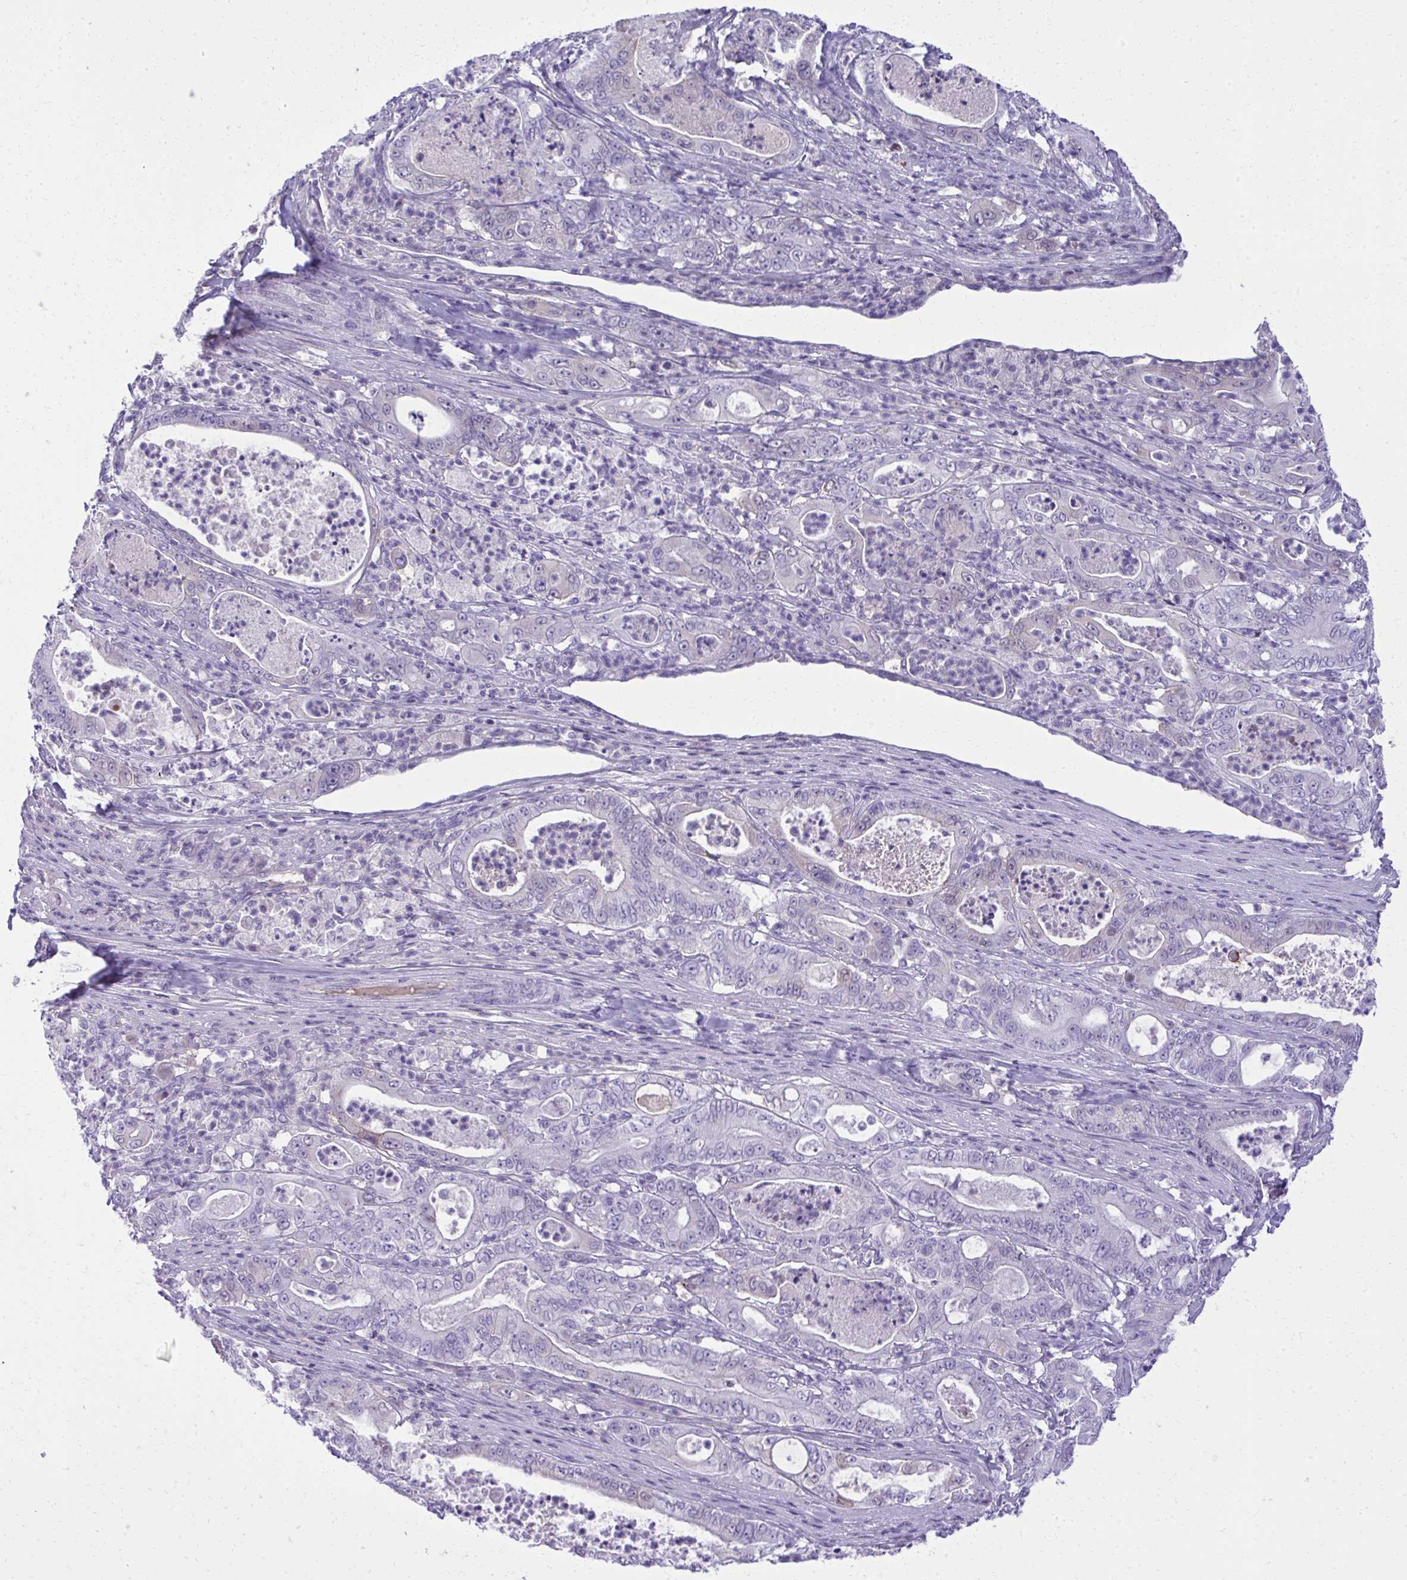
{"staining": {"intensity": "negative", "quantity": "none", "location": "none"}, "tissue": "pancreatic cancer", "cell_type": "Tumor cells", "image_type": "cancer", "snomed": [{"axis": "morphology", "description": "Adenocarcinoma, NOS"}, {"axis": "topography", "description": "Pancreas"}], "caption": "This is an immunohistochemistry (IHC) micrograph of human pancreatic cancer. There is no expression in tumor cells.", "gene": "PITPNM3", "patient": {"sex": "male", "age": 71}}